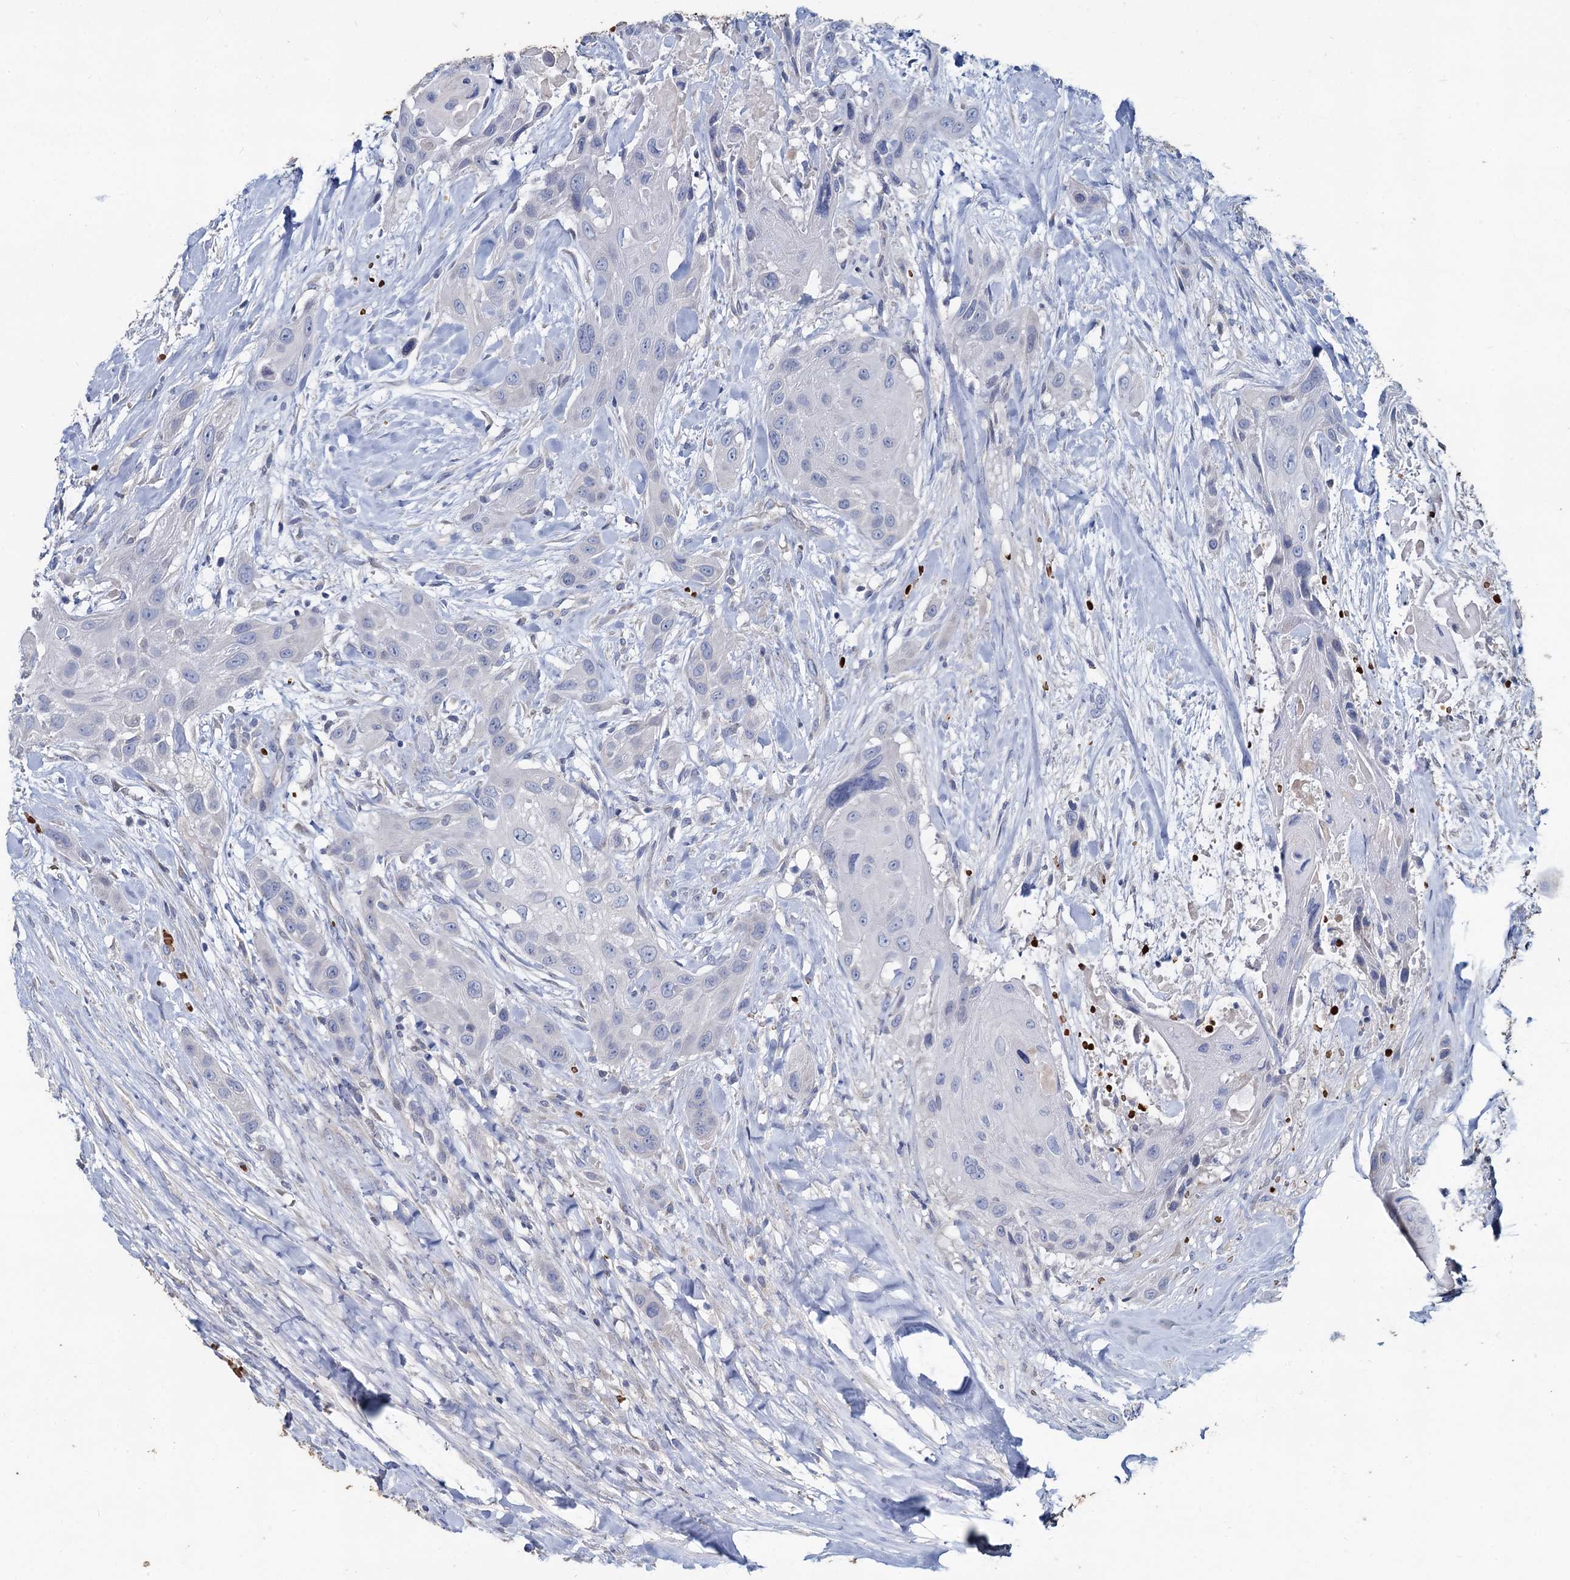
{"staining": {"intensity": "negative", "quantity": "none", "location": "none"}, "tissue": "head and neck cancer", "cell_type": "Tumor cells", "image_type": "cancer", "snomed": [{"axis": "morphology", "description": "Squamous cell carcinoma, NOS"}, {"axis": "topography", "description": "Head-Neck"}], "caption": "Micrograph shows no significant protein positivity in tumor cells of head and neck cancer.", "gene": "TCTN2", "patient": {"sex": "male", "age": 81}}